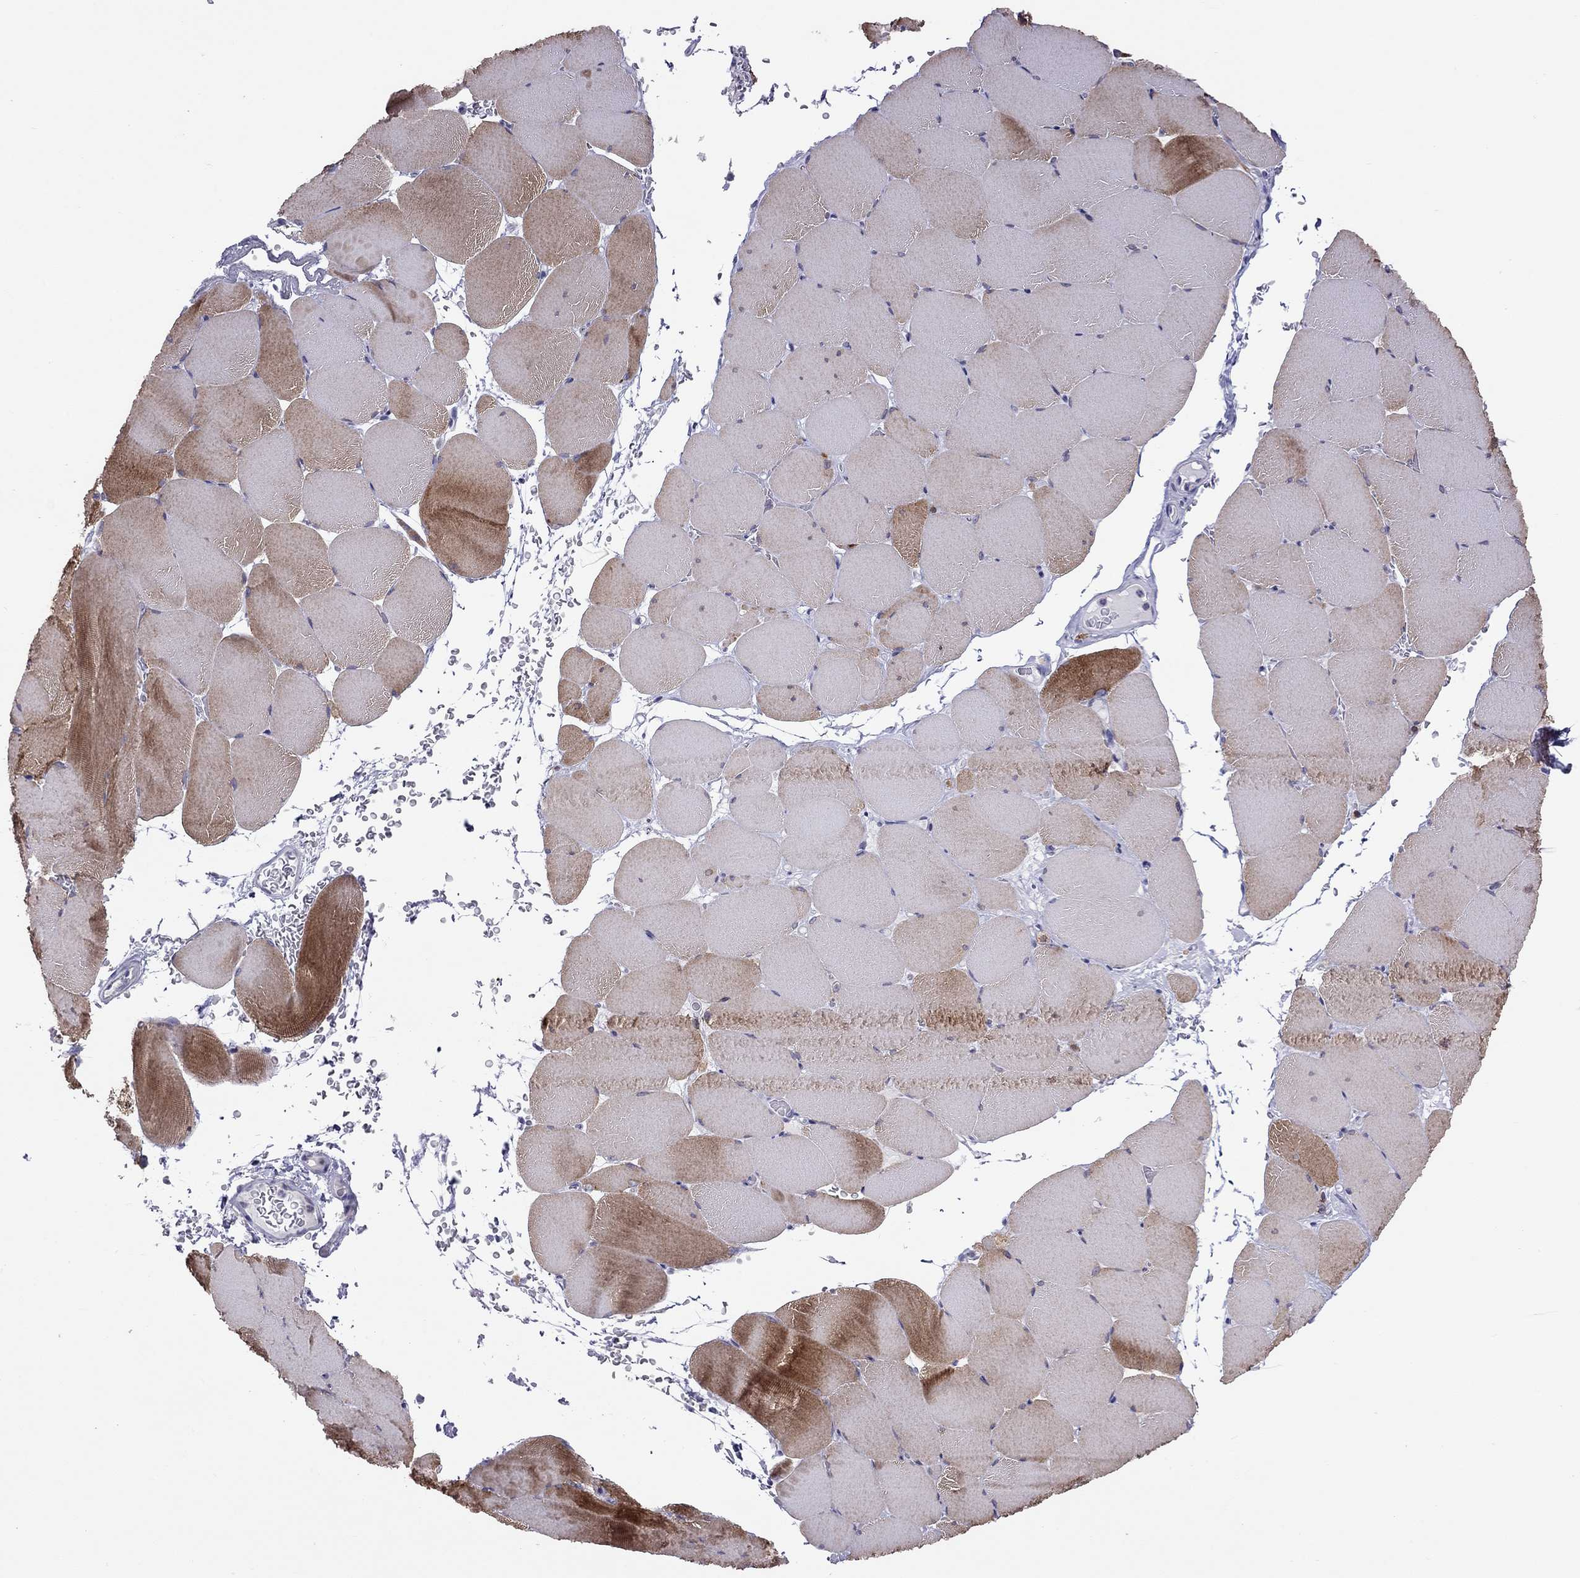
{"staining": {"intensity": "strong", "quantity": "25%-75%", "location": "cytoplasmic/membranous"}, "tissue": "skeletal muscle", "cell_type": "Myocytes", "image_type": "normal", "snomed": [{"axis": "morphology", "description": "Normal tissue, NOS"}, {"axis": "topography", "description": "Skeletal muscle"}], "caption": "A brown stain labels strong cytoplasmic/membranous expression of a protein in myocytes of benign skeletal muscle. (IHC, brightfield microscopy, high magnification).", "gene": "PPP1R3A", "patient": {"sex": "female", "age": 37}}